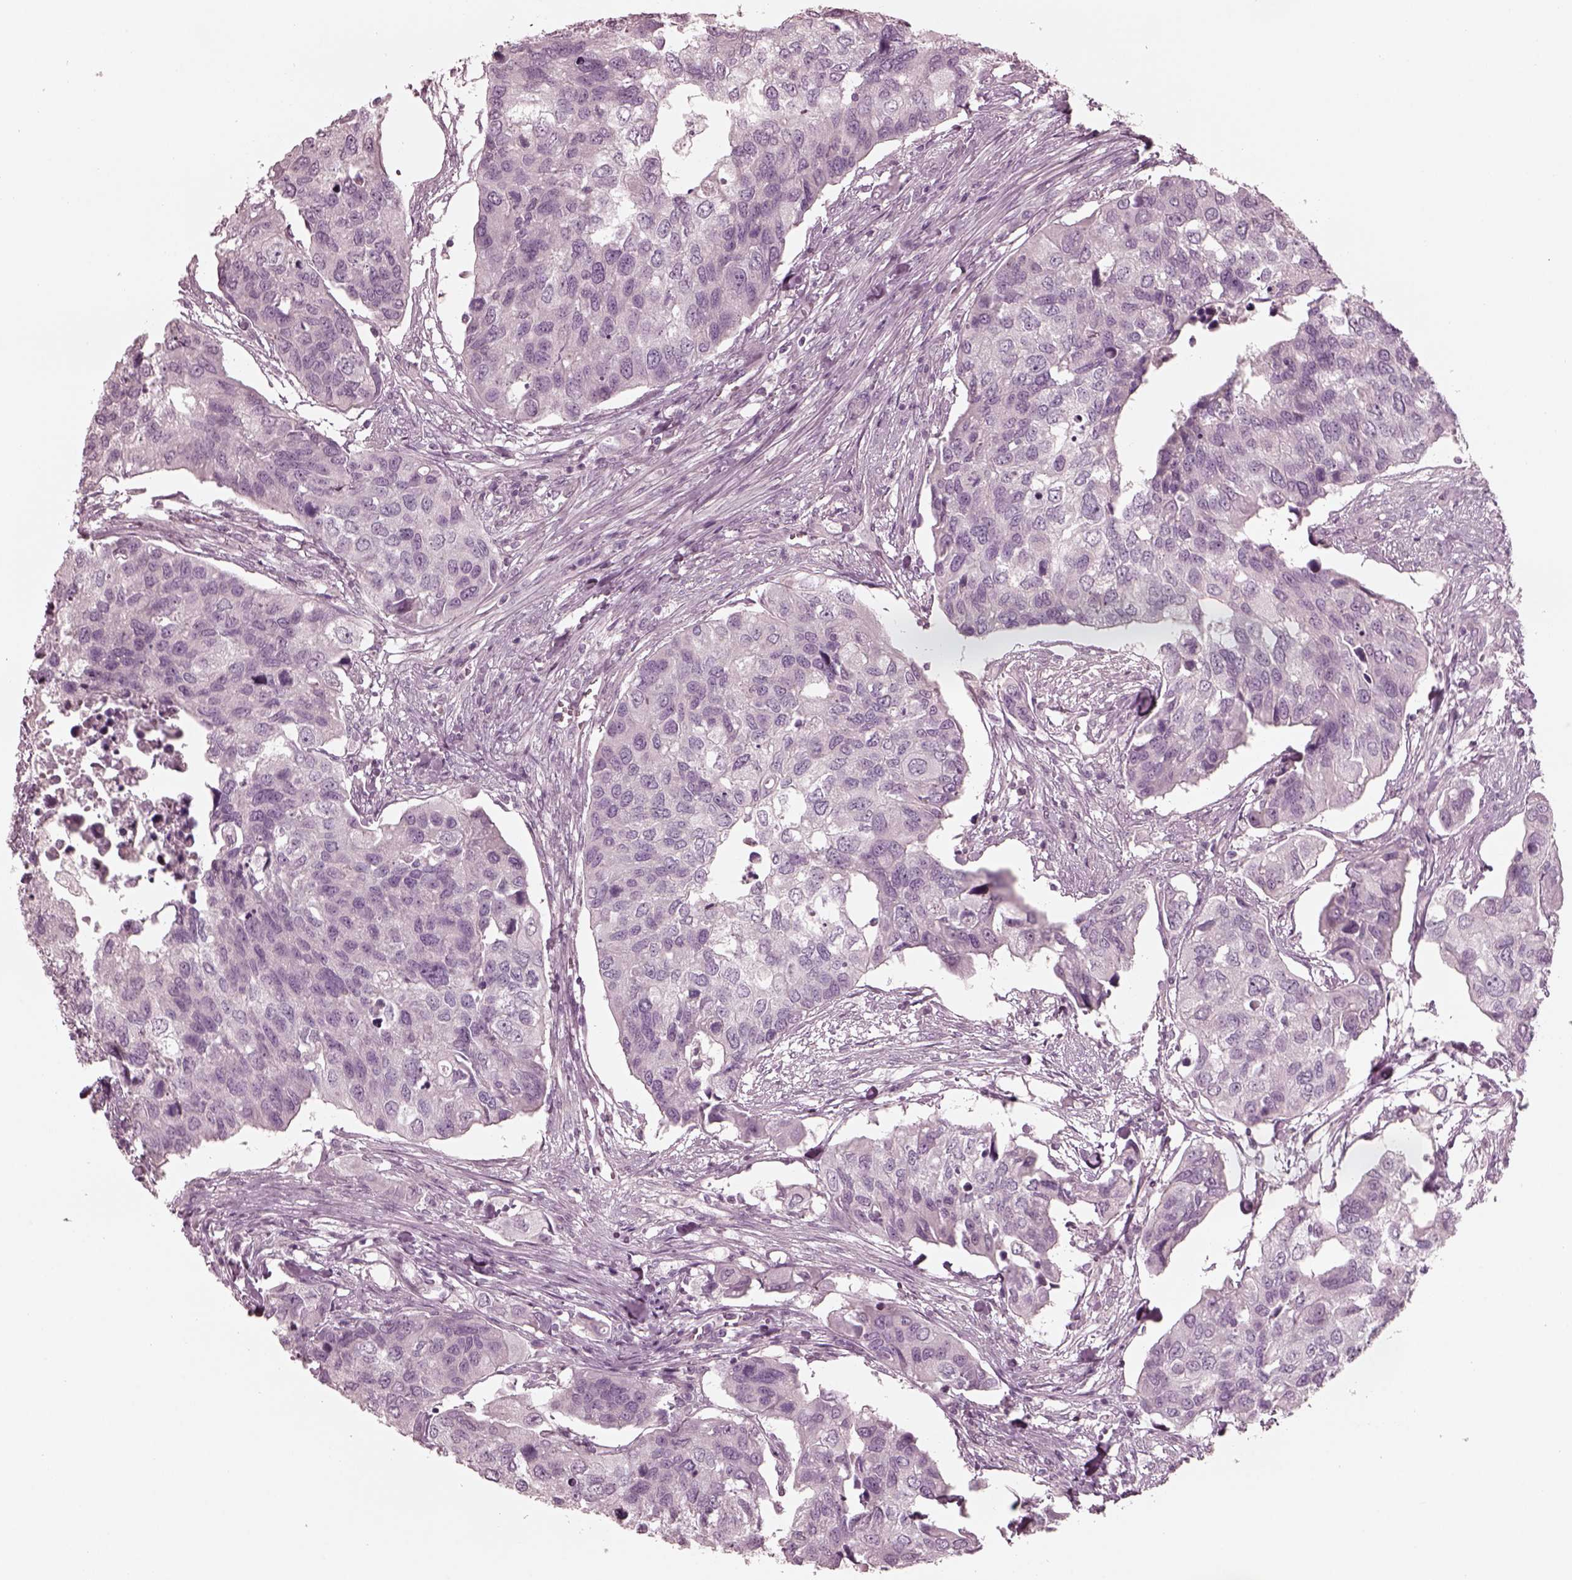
{"staining": {"intensity": "negative", "quantity": "none", "location": "none"}, "tissue": "urothelial cancer", "cell_type": "Tumor cells", "image_type": "cancer", "snomed": [{"axis": "morphology", "description": "Urothelial carcinoma, High grade"}, {"axis": "topography", "description": "Urinary bladder"}], "caption": "This is an immunohistochemistry histopathology image of human urothelial cancer. There is no staining in tumor cells.", "gene": "YY2", "patient": {"sex": "male", "age": 60}}